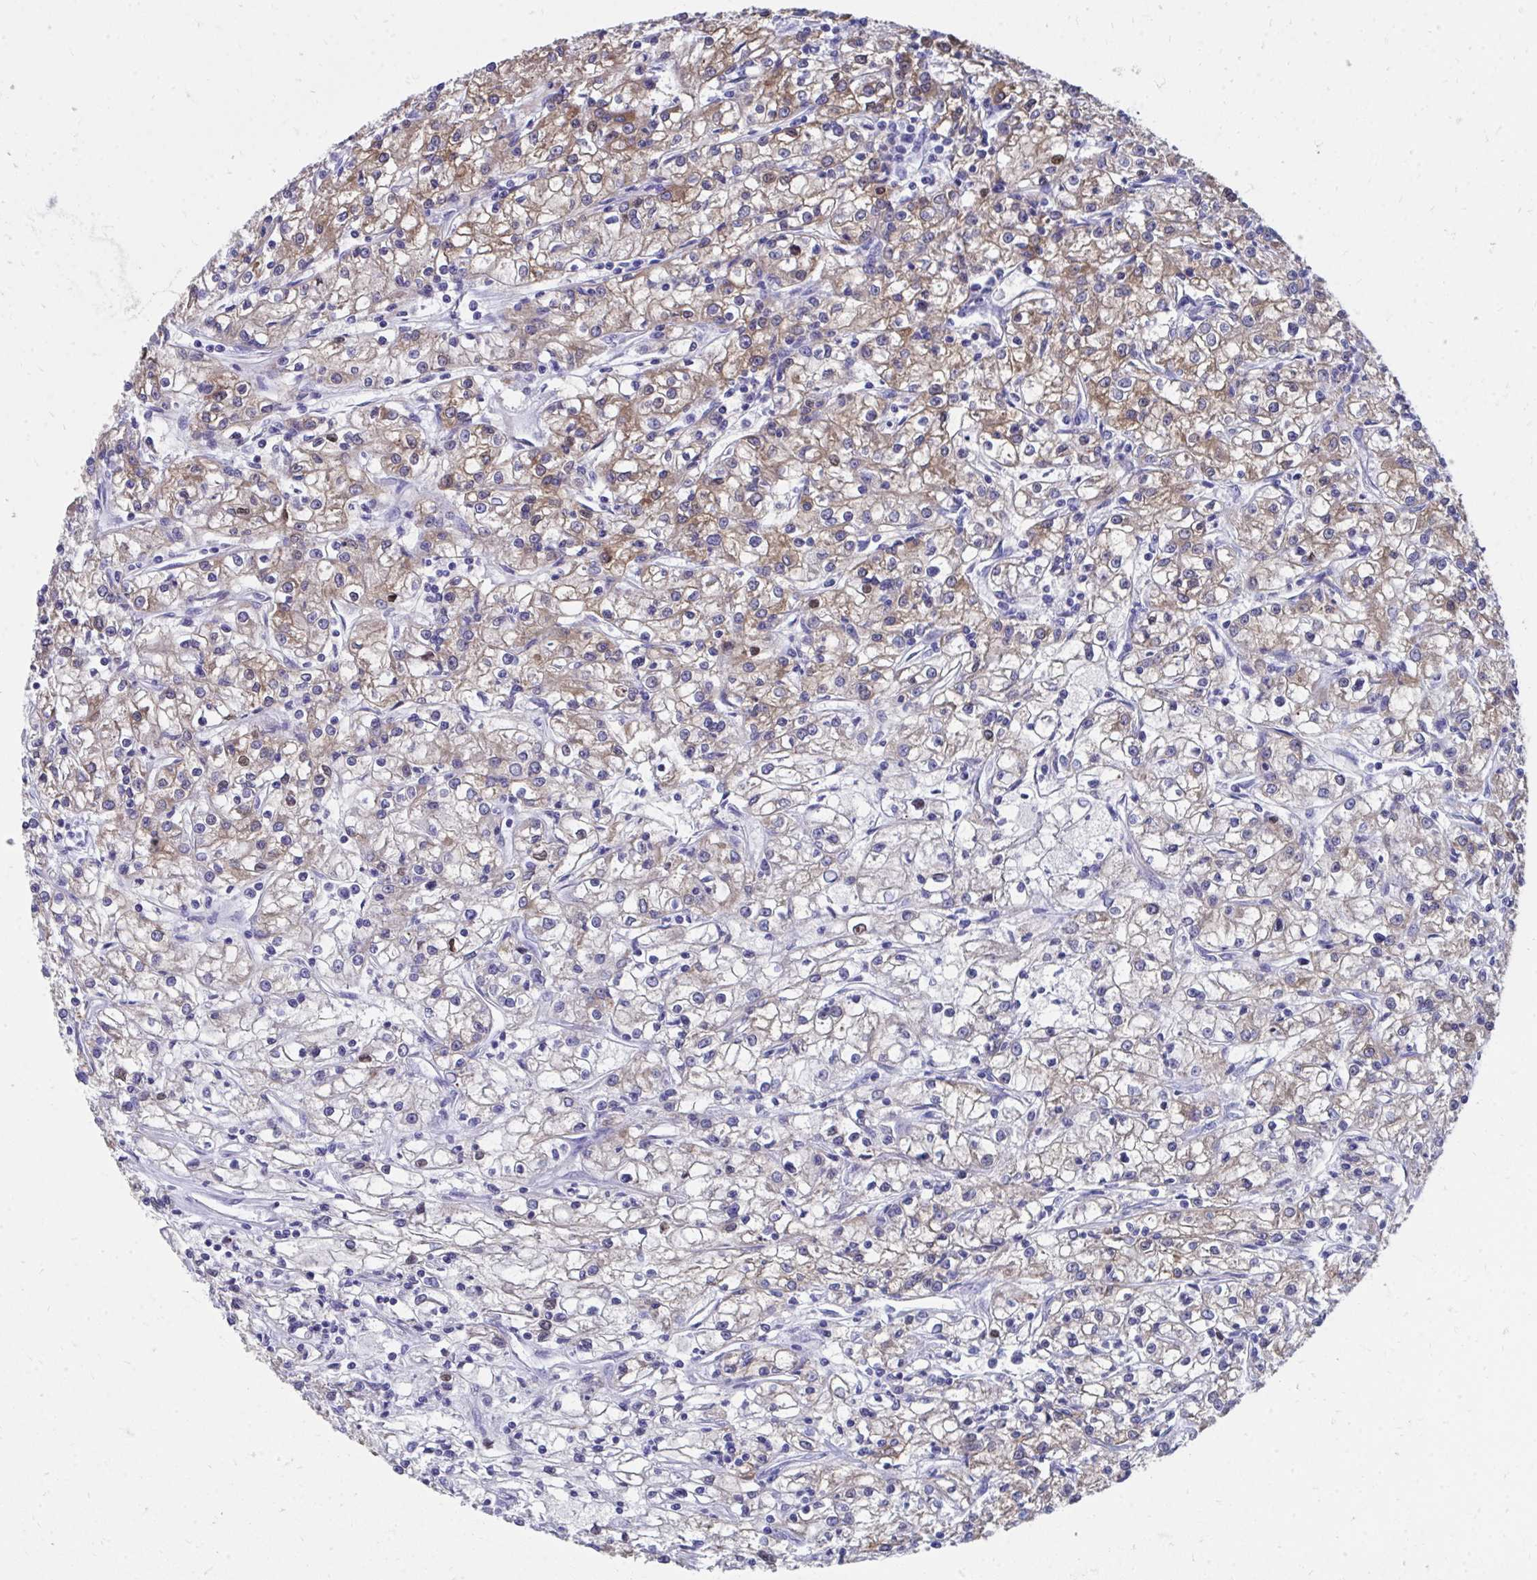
{"staining": {"intensity": "weak", "quantity": "25%-75%", "location": "cytoplasmic/membranous"}, "tissue": "renal cancer", "cell_type": "Tumor cells", "image_type": "cancer", "snomed": [{"axis": "morphology", "description": "Adenocarcinoma, NOS"}, {"axis": "topography", "description": "Kidney"}], "caption": "Weak cytoplasmic/membranous staining is identified in approximately 25%-75% of tumor cells in renal cancer (adenocarcinoma).", "gene": "HGD", "patient": {"sex": "female", "age": 59}}